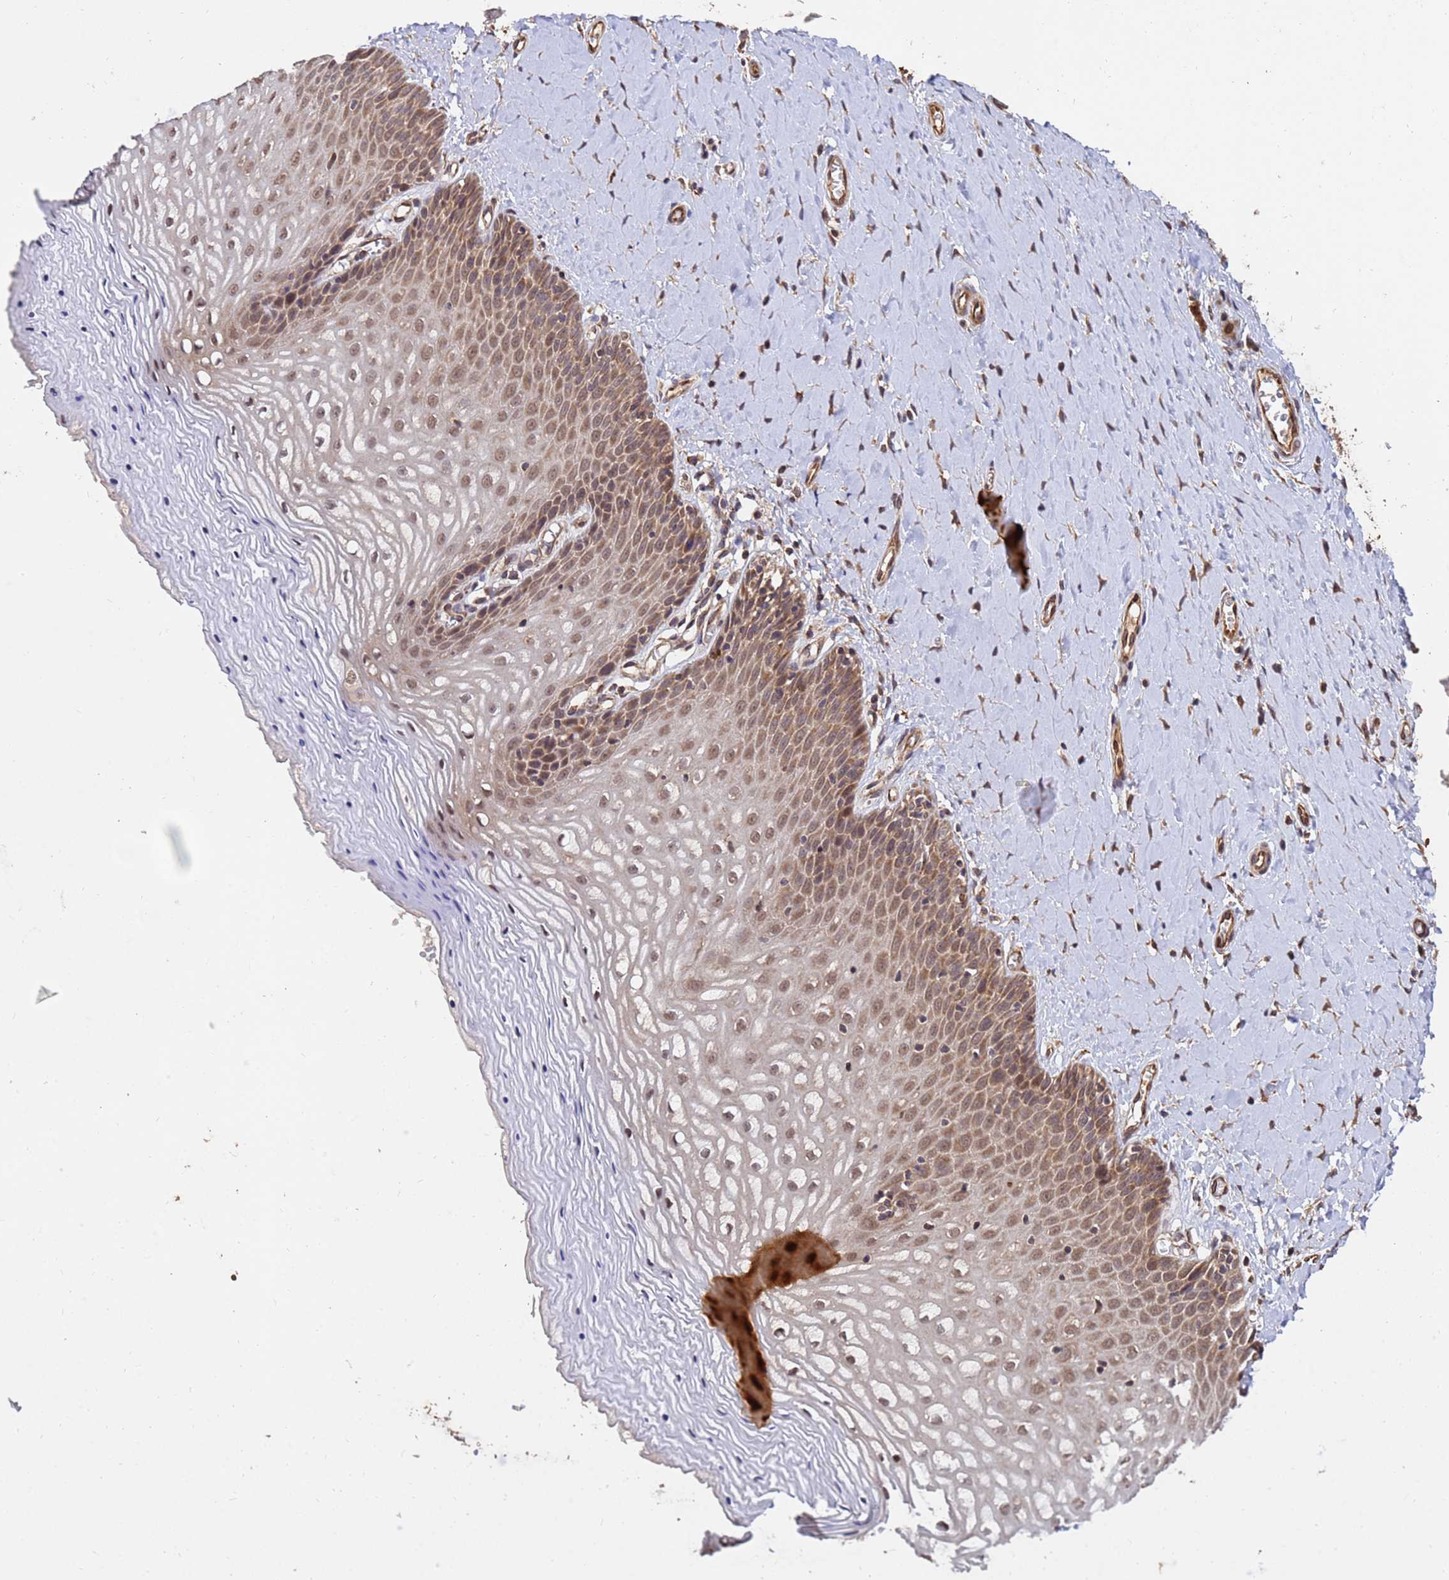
{"staining": {"intensity": "moderate", "quantity": ">75%", "location": "cytoplasmic/membranous,nuclear"}, "tissue": "vagina", "cell_type": "Squamous epithelial cells", "image_type": "normal", "snomed": [{"axis": "morphology", "description": "Normal tissue, NOS"}, {"axis": "topography", "description": "Vagina"}], "caption": "Unremarkable vagina displays moderate cytoplasmic/membranous,nuclear expression in approximately >75% of squamous epithelial cells, visualized by immunohistochemistry.", "gene": "ZNF619", "patient": {"sex": "female", "age": 65}}